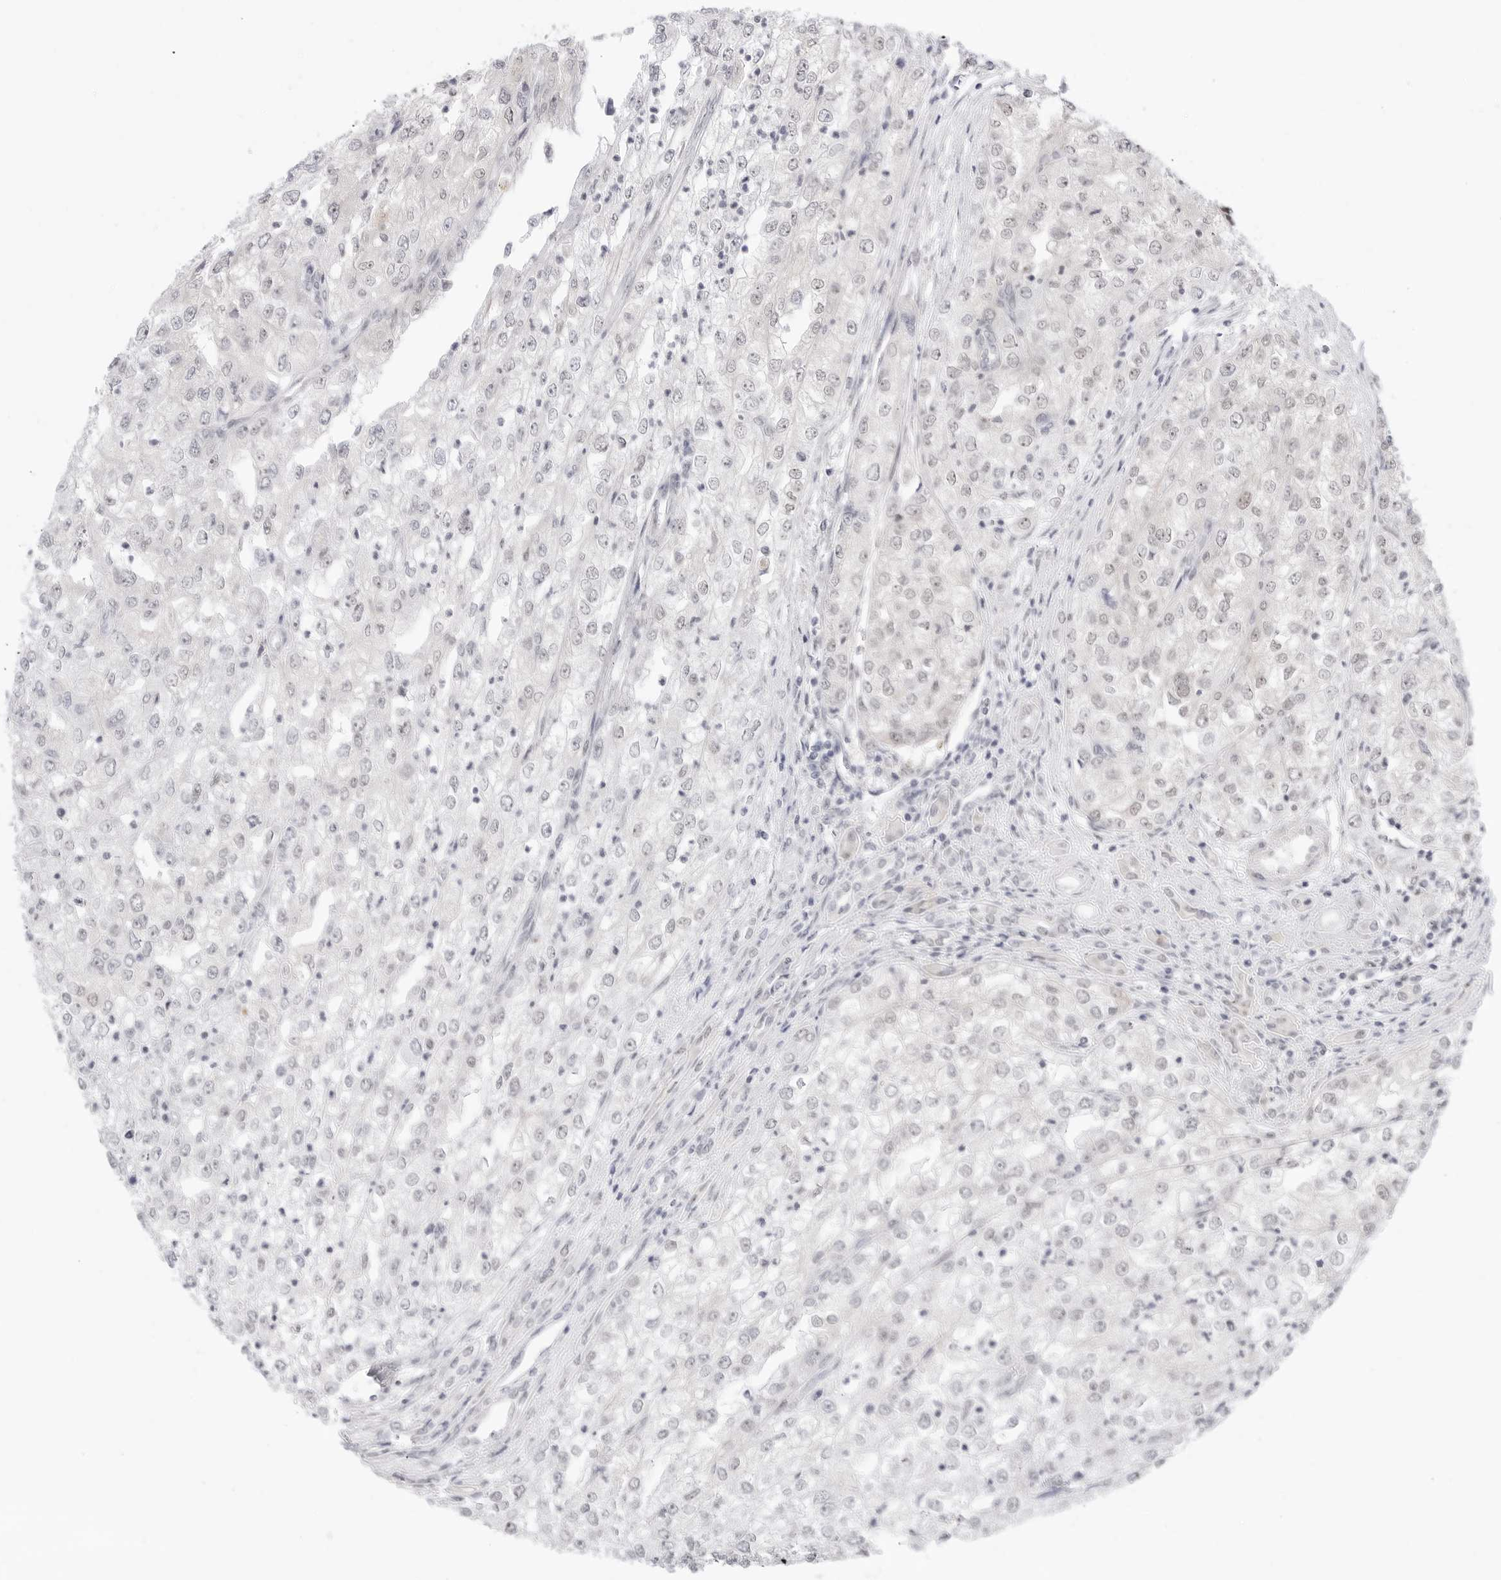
{"staining": {"intensity": "weak", "quantity": "<25%", "location": "cytoplasmic/membranous,nuclear"}, "tissue": "renal cancer", "cell_type": "Tumor cells", "image_type": "cancer", "snomed": [{"axis": "morphology", "description": "Adenocarcinoma, NOS"}, {"axis": "topography", "description": "Kidney"}], "caption": "Immunohistochemistry image of adenocarcinoma (renal) stained for a protein (brown), which exhibits no positivity in tumor cells. Nuclei are stained in blue.", "gene": "C1orf162", "patient": {"sex": "female", "age": 54}}